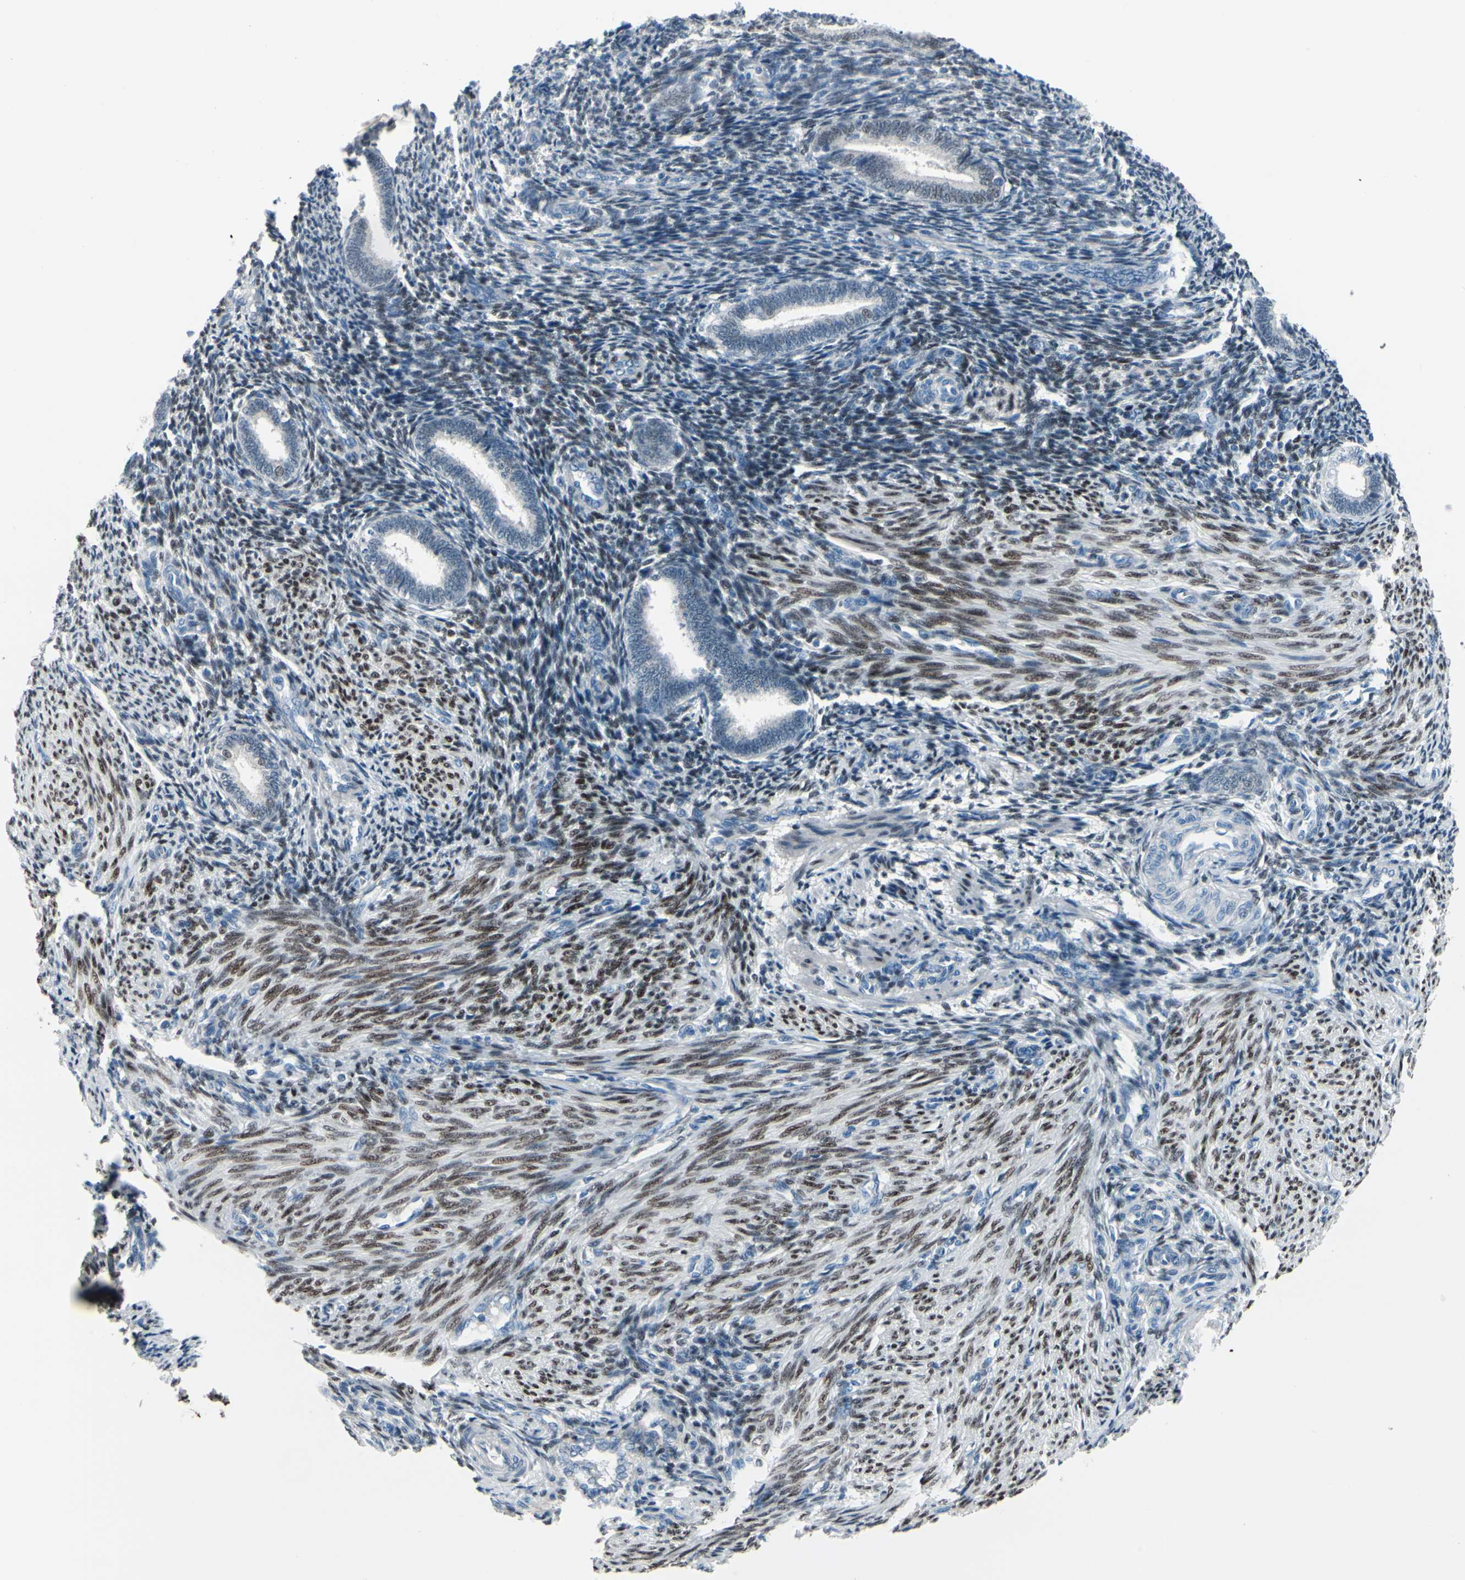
{"staining": {"intensity": "moderate", "quantity": ">75%", "location": "nuclear"}, "tissue": "endometrium", "cell_type": "Cells in endometrial stroma", "image_type": "normal", "snomed": [{"axis": "morphology", "description": "Normal tissue, NOS"}, {"axis": "topography", "description": "Endometrium"}], "caption": "Brown immunohistochemical staining in normal human endometrium displays moderate nuclear expression in about >75% of cells in endometrial stroma.", "gene": "PGR", "patient": {"sex": "female", "age": 27}}